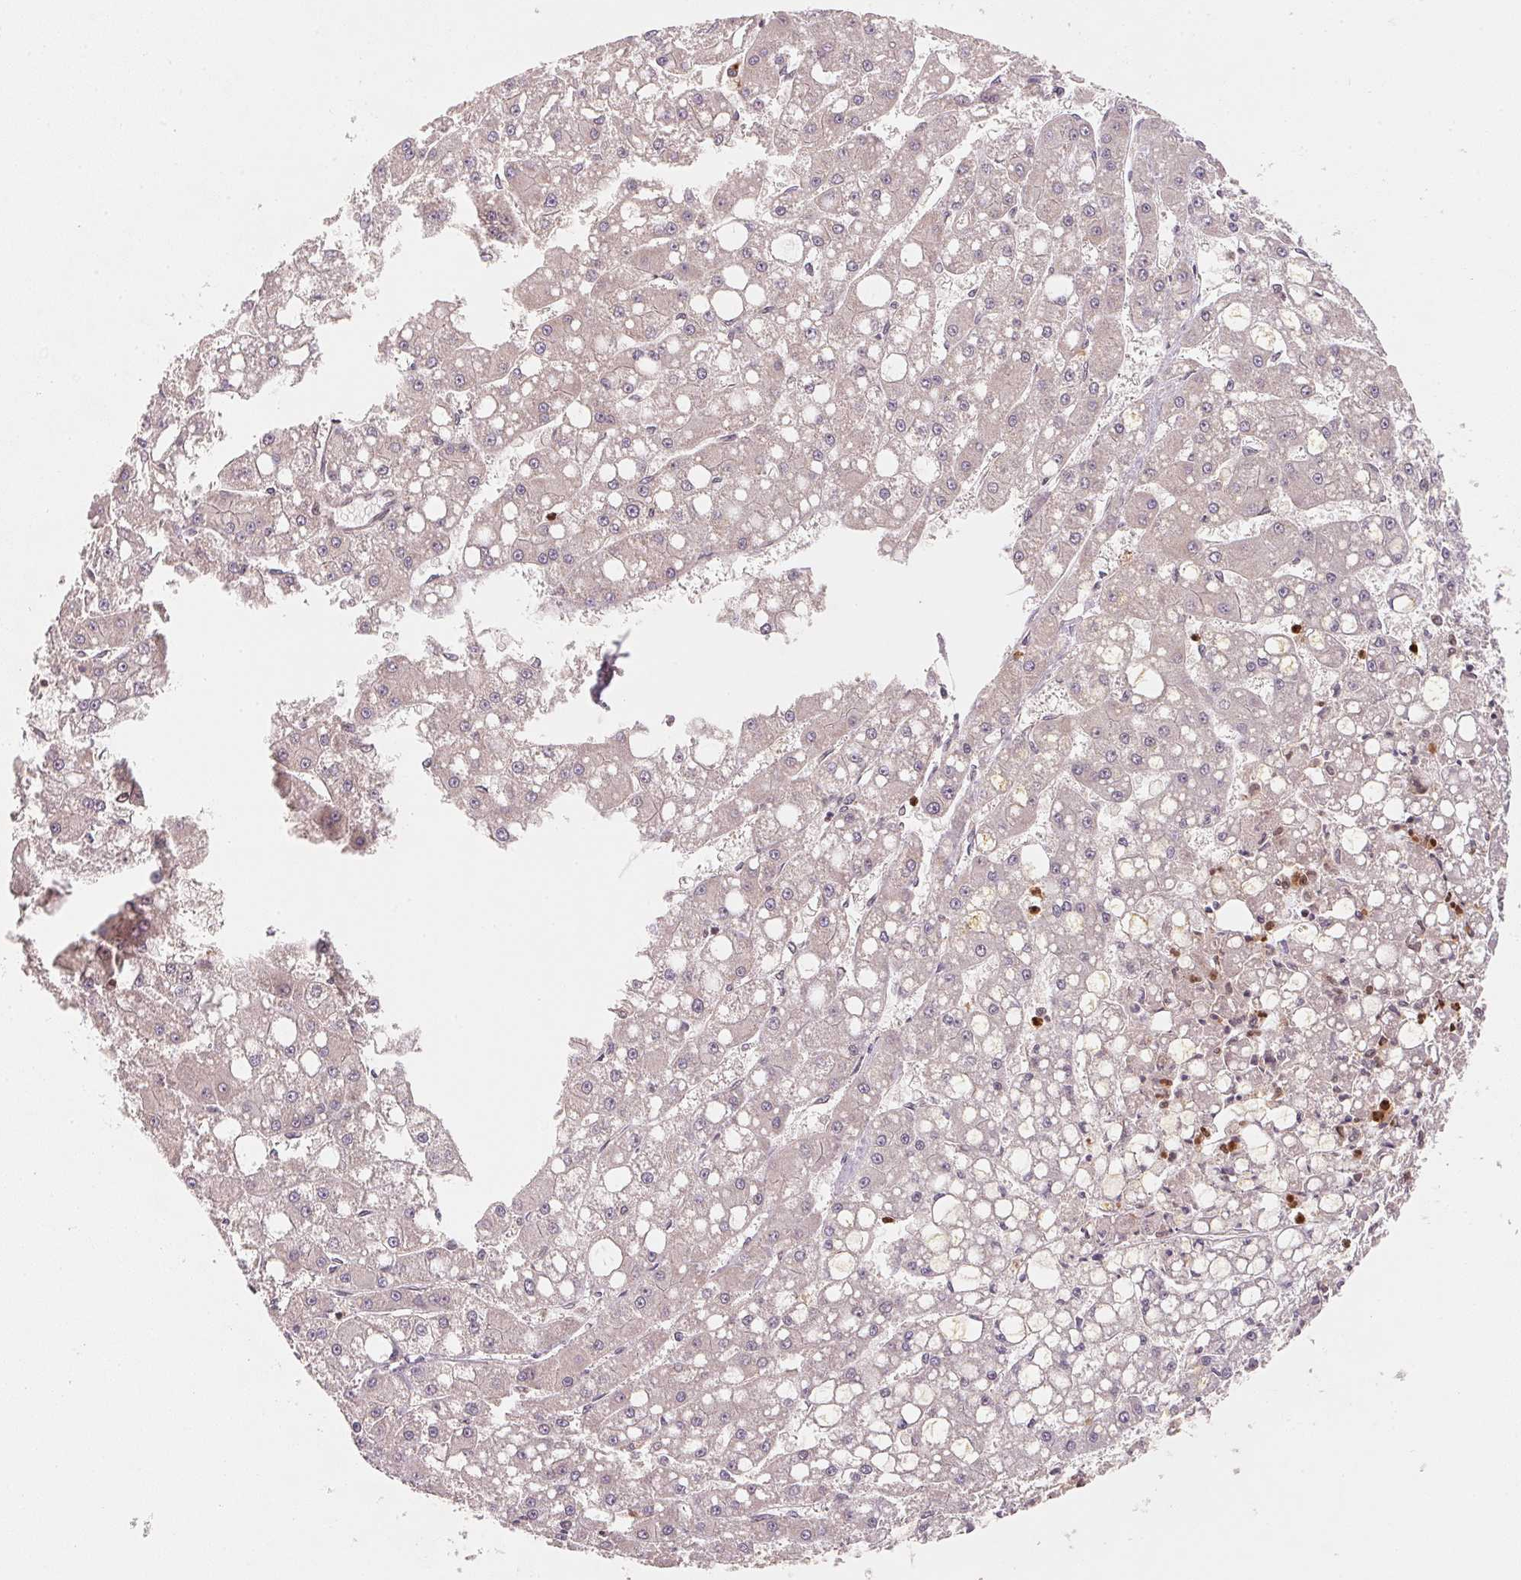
{"staining": {"intensity": "negative", "quantity": "none", "location": "none"}, "tissue": "liver cancer", "cell_type": "Tumor cells", "image_type": "cancer", "snomed": [{"axis": "morphology", "description": "Carcinoma, Hepatocellular, NOS"}, {"axis": "topography", "description": "Liver"}], "caption": "Tumor cells are negative for protein expression in human liver cancer (hepatocellular carcinoma).", "gene": "CCDC102B", "patient": {"sex": "male", "age": 67}}